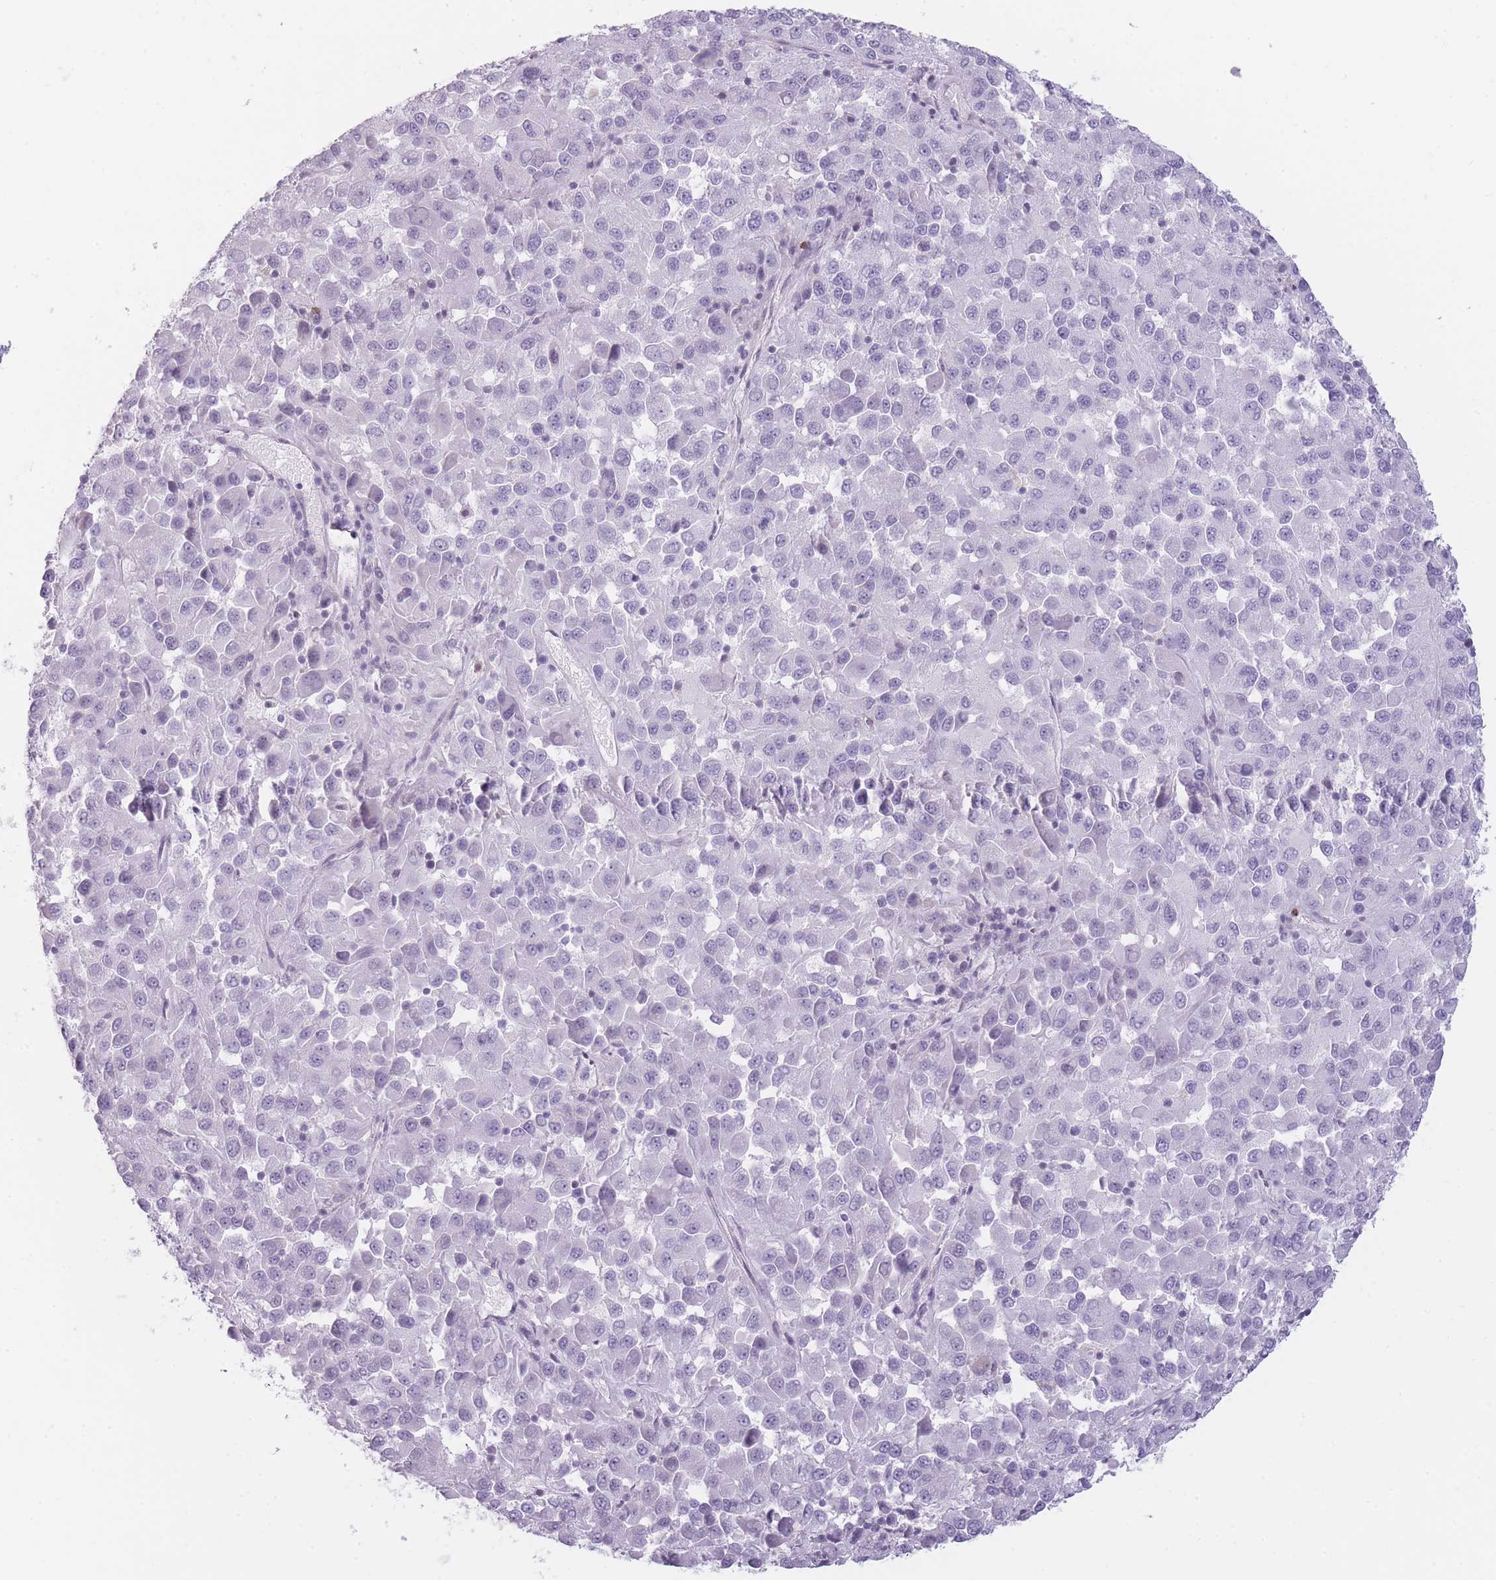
{"staining": {"intensity": "negative", "quantity": "none", "location": "none"}, "tissue": "melanoma", "cell_type": "Tumor cells", "image_type": "cancer", "snomed": [{"axis": "morphology", "description": "Malignant melanoma, Metastatic site"}, {"axis": "topography", "description": "Lung"}], "caption": "This is an immunohistochemistry photomicrograph of melanoma. There is no expression in tumor cells.", "gene": "GGT1", "patient": {"sex": "male", "age": 64}}